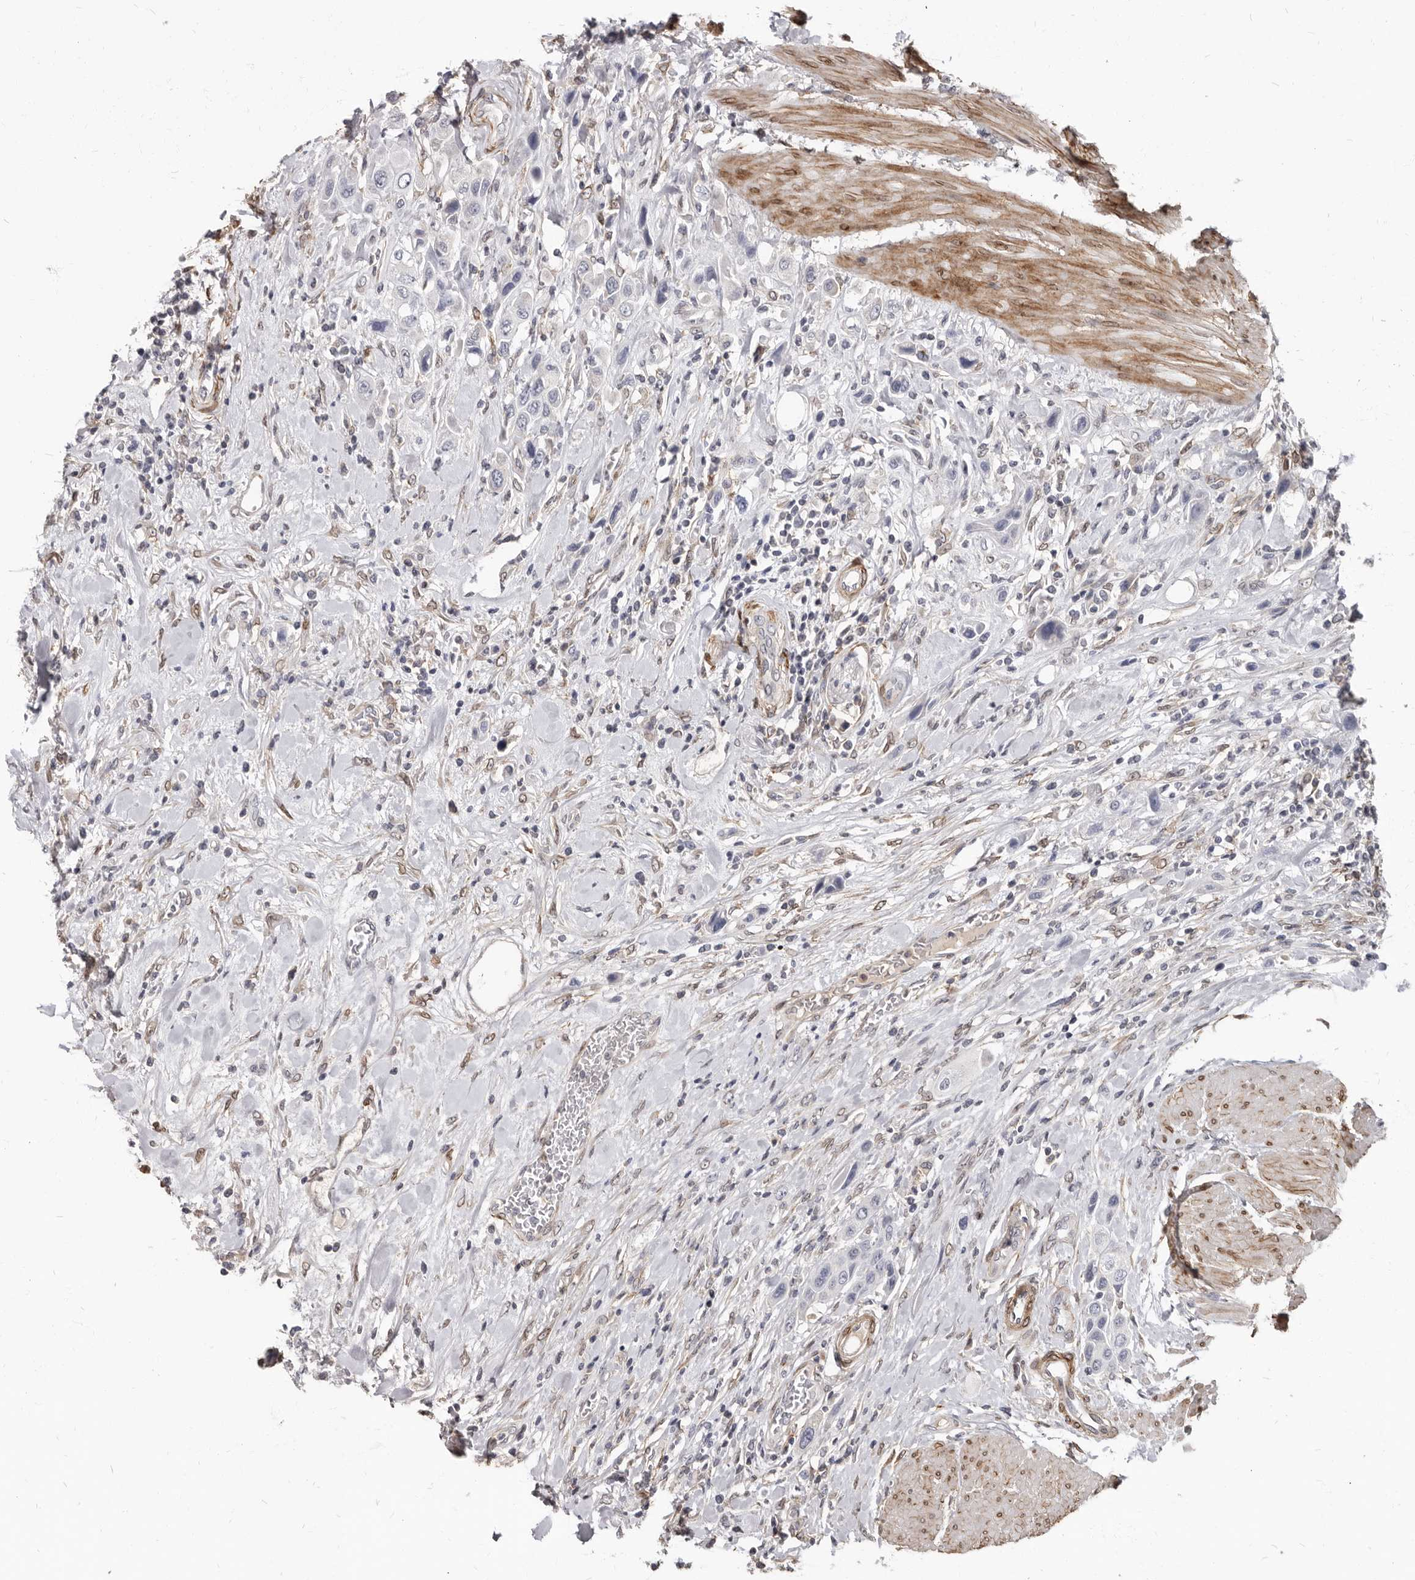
{"staining": {"intensity": "negative", "quantity": "none", "location": "none"}, "tissue": "urothelial cancer", "cell_type": "Tumor cells", "image_type": "cancer", "snomed": [{"axis": "morphology", "description": "Urothelial carcinoma, High grade"}, {"axis": "topography", "description": "Urinary bladder"}], "caption": "DAB (3,3'-diaminobenzidine) immunohistochemical staining of urothelial cancer demonstrates no significant positivity in tumor cells.", "gene": "MRGPRF", "patient": {"sex": "male", "age": 50}}